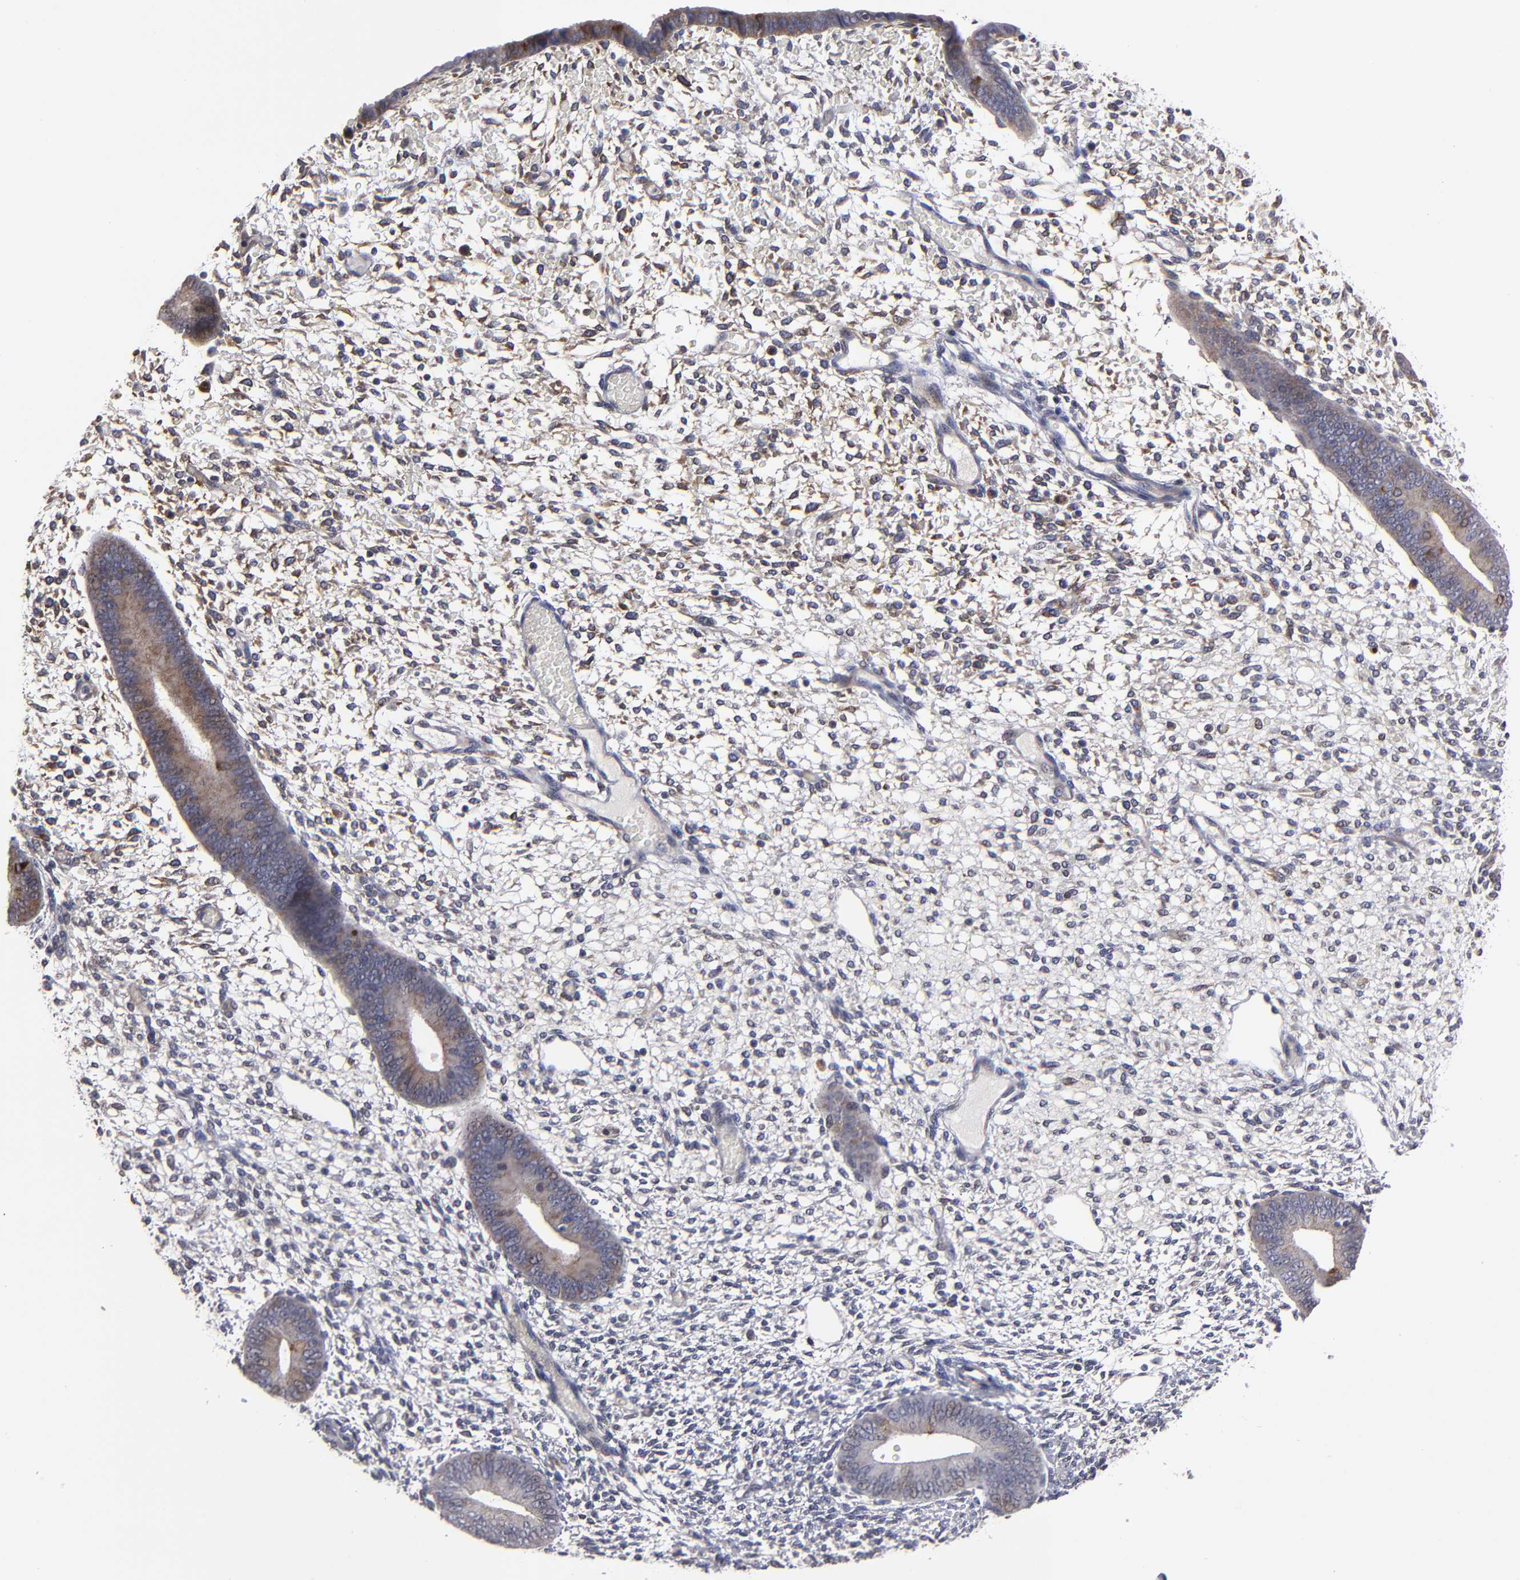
{"staining": {"intensity": "negative", "quantity": "none", "location": "none"}, "tissue": "endometrium", "cell_type": "Cells in endometrial stroma", "image_type": "normal", "snomed": [{"axis": "morphology", "description": "Normal tissue, NOS"}, {"axis": "topography", "description": "Endometrium"}], "caption": "This is a histopathology image of IHC staining of benign endometrium, which shows no positivity in cells in endometrial stroma.", "gene": "CEP97", "patient": {"sex": "female", "age": 42}}